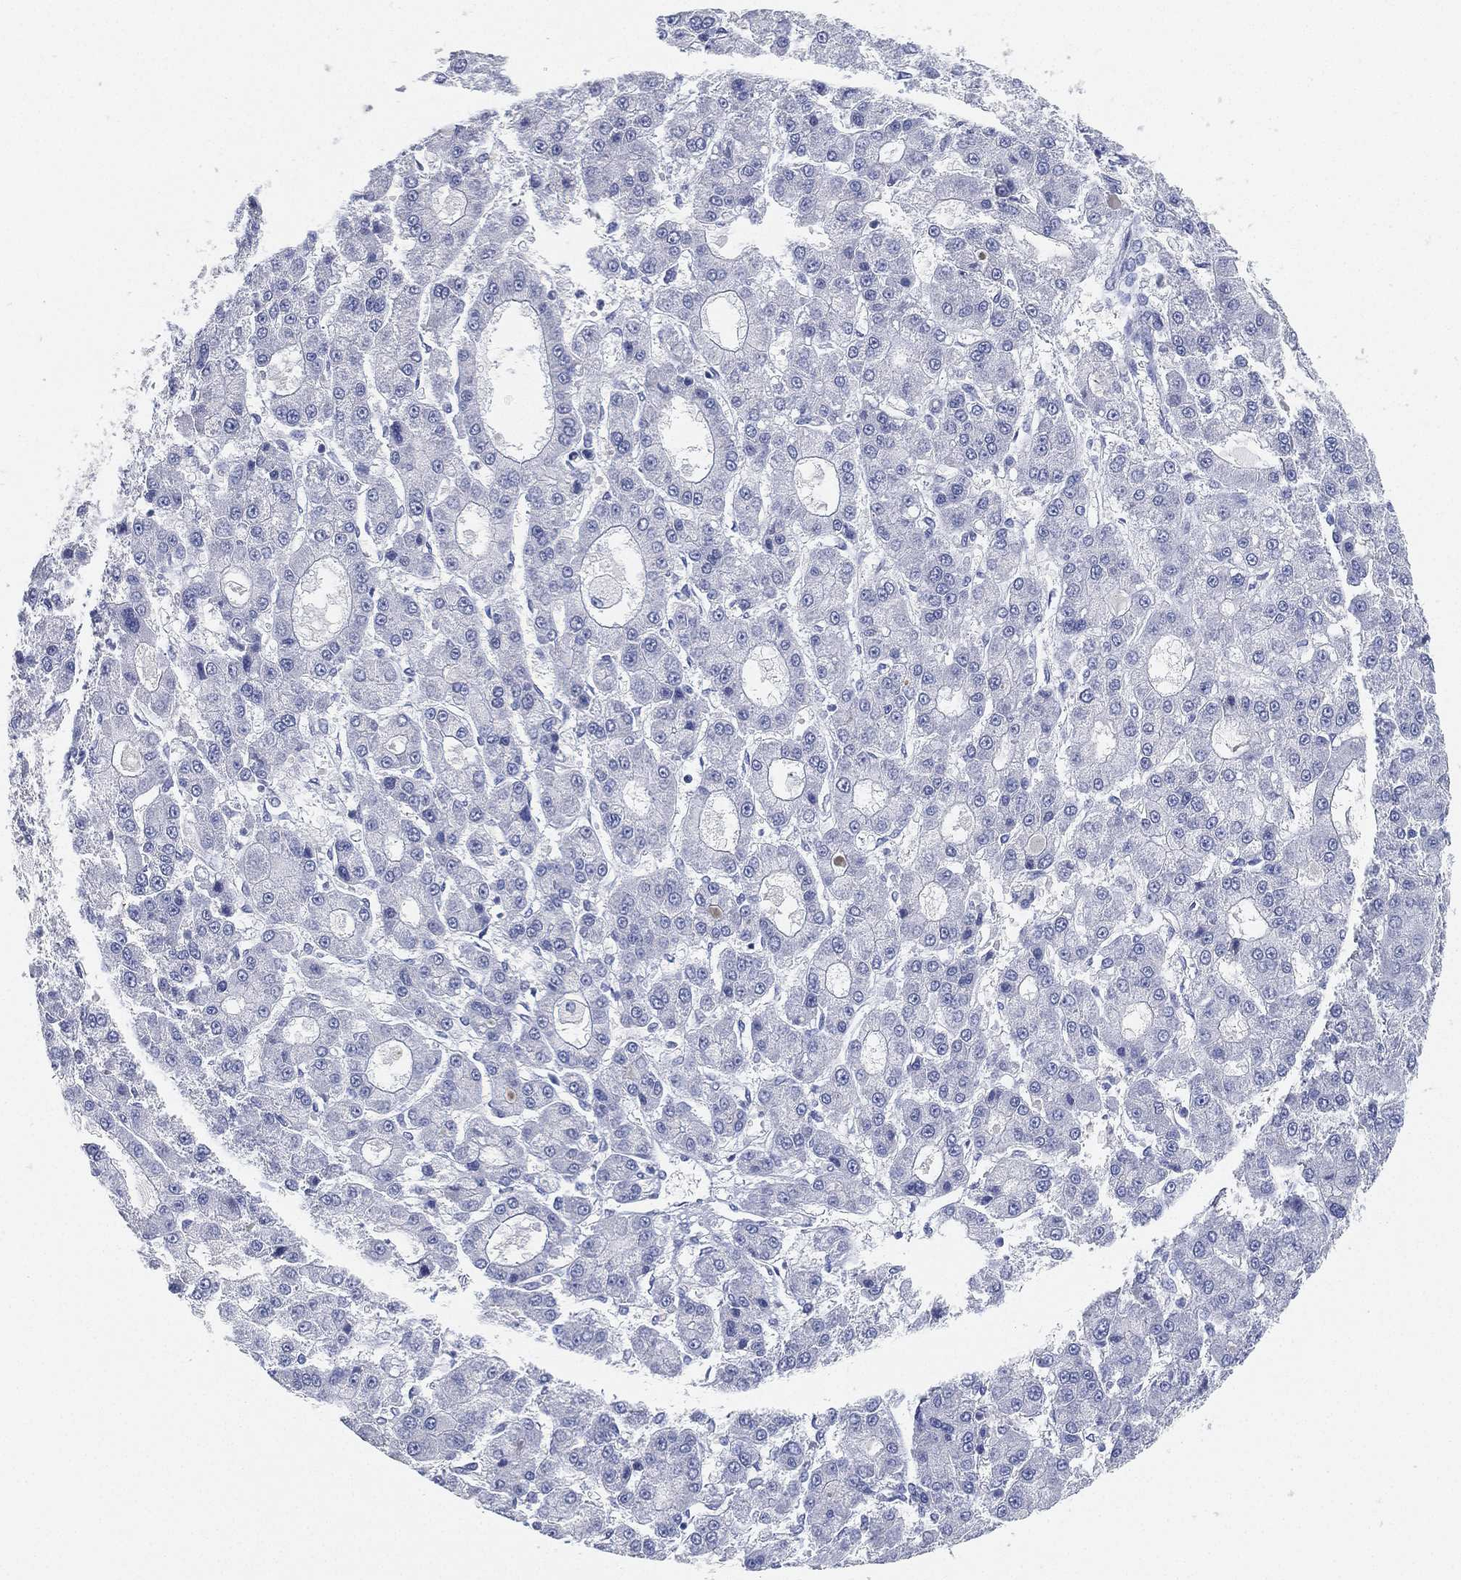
{"staining": {"intensity": "negative", "quantity": "none", "location": "none"}, "tissue": "liver cancer", "cell_type": "Tumor cells", "image_type": "cancer", "snomed": [{"axis": "morphology", "description": "Carcinoma, Hepatocellular, NOS"}, {"axis": "topography", "description": "Liver"}], "caption": "Tumor cells are negative for brown protein staining in liver cancer (hepatocellular carcinoma).", "gene": "FAM187B", "patient": {"sex": "male", "age": 70}}